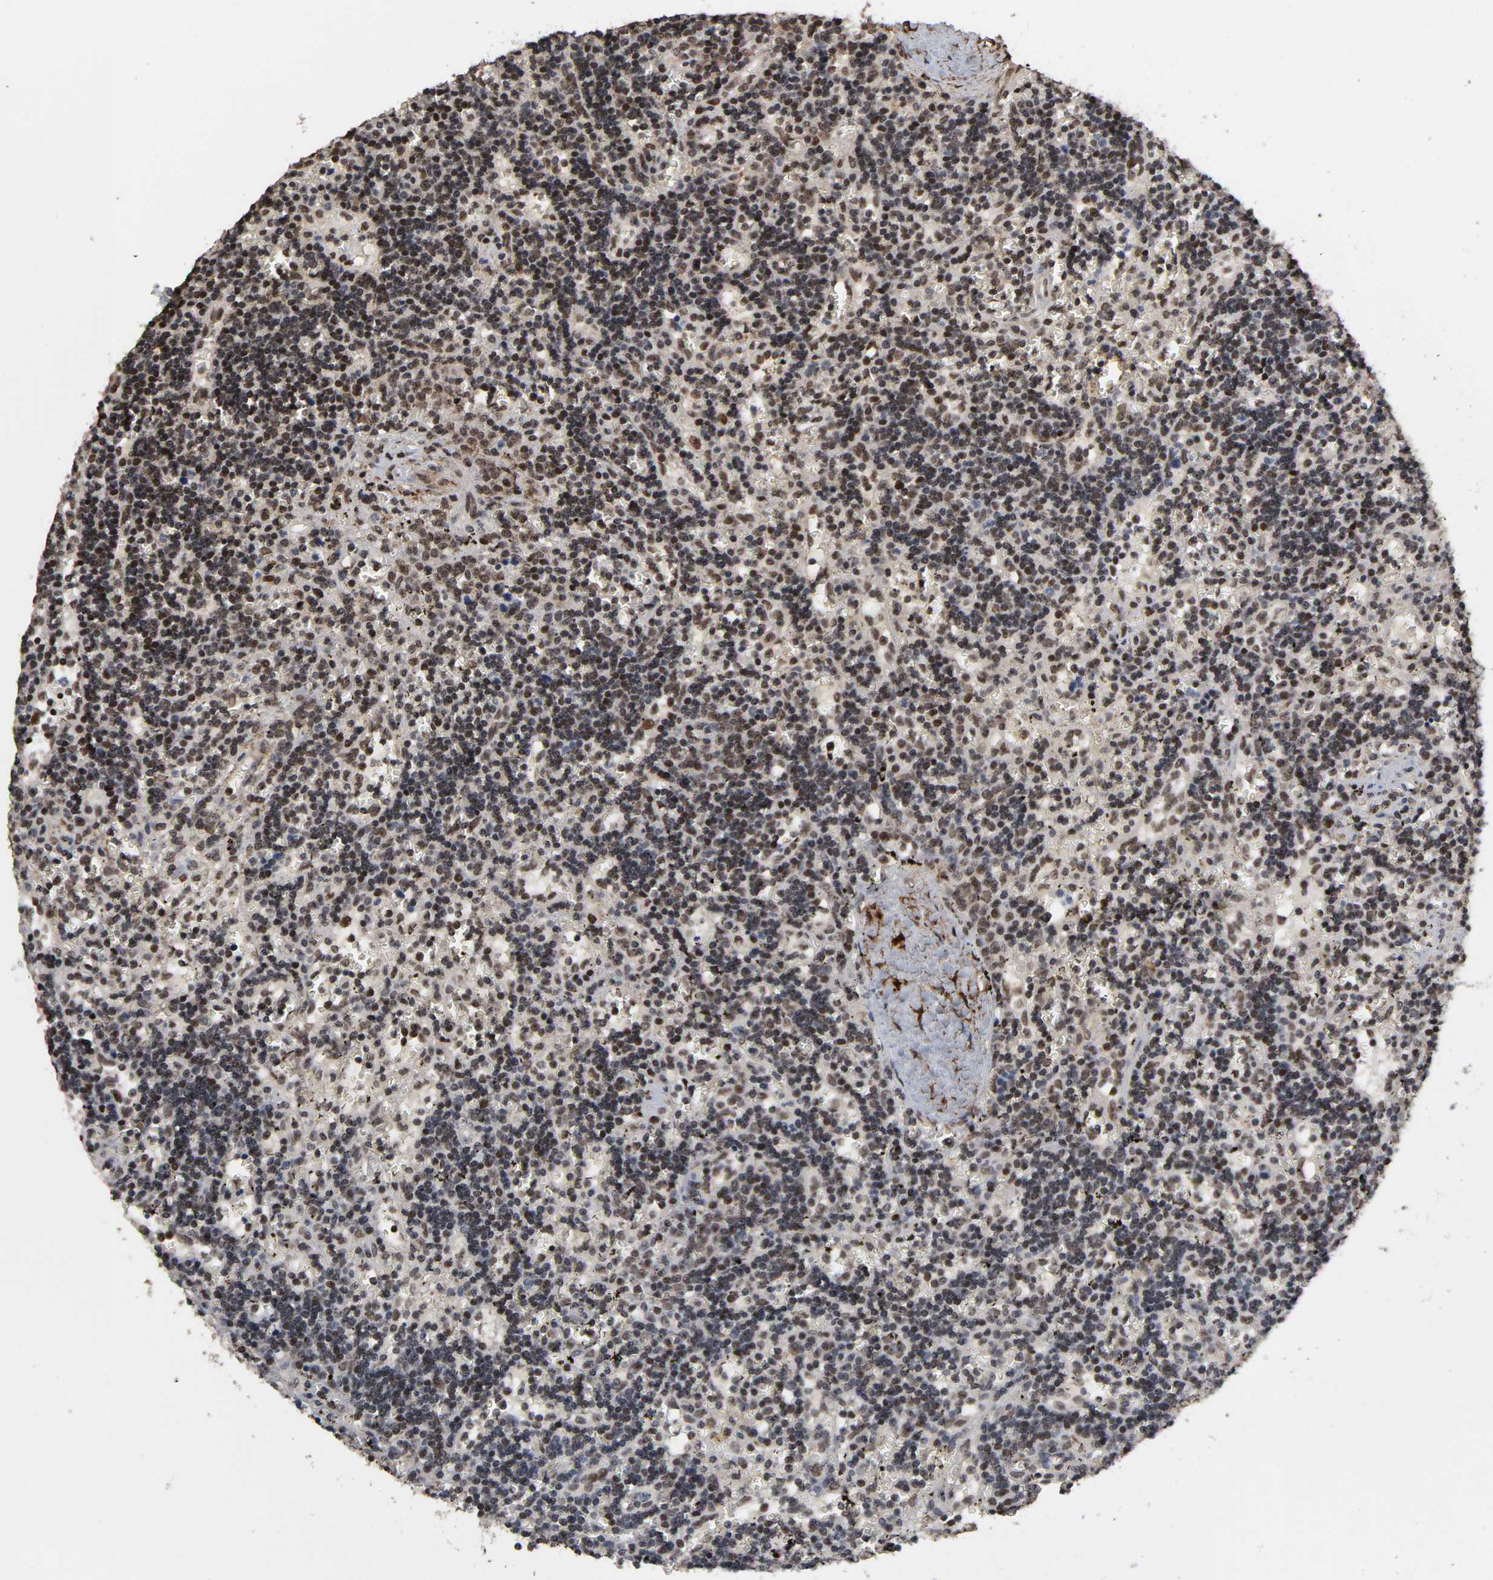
{"staining": {"intensity": "moderate", "quantity": "25%-75%", "location": "cytoplasmic/membranous,nuclear"}, "tissue": "lymphoma", "cell_type": "Tumor cells", "image_type": "cancer", "snomed": [{"axis": "morphology", "description": "Malignant lymphoma, non-Hodgkin's type, Low grade"}, {"axis": "topography", "description": "Spleen"}], "caption": "Brown immunohistochemical staining in malignant lymphoma, non-Hodgkin's type (low-grade) shows moderate cytoplasmic/membranous and nuclear expression in approximately 25%-75% of tumor cells. Using DAB (3,3'-diaminobenzidine) (brown) and hematoxylin (blue) stains, captured at high magnification using brightfield microscopy.", "gene": "AHNAK2", "patient": {"sex": "male", "age": 60}}